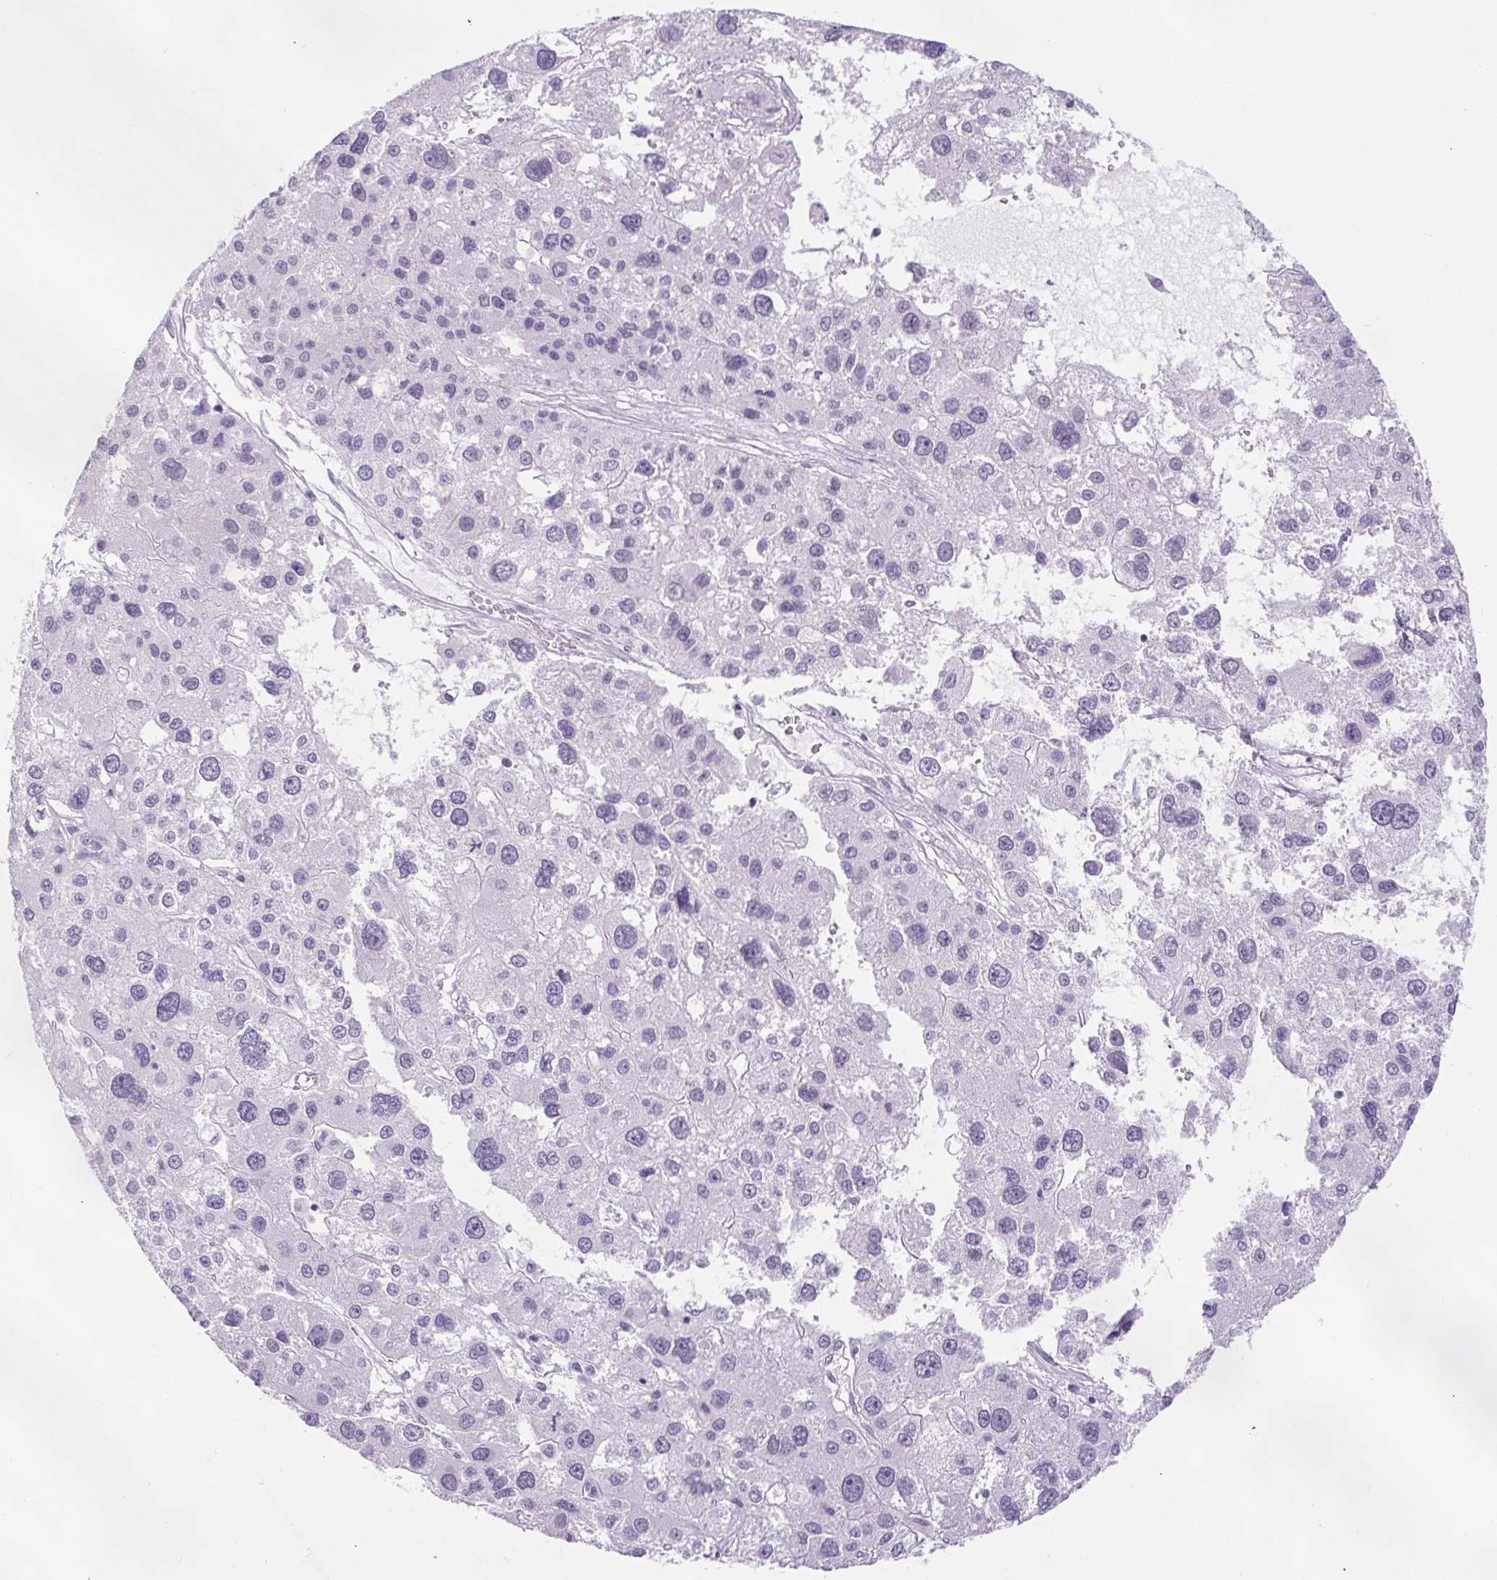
{"staining": {"intensity": "negative", "quantity": "none", "location": "none"}, "tissue": "liver cancer", "cell_type": "Tumor cells", "image_type": "cancer", "snomed": [{"axis": "morphology", "description": "Carcinoma, Hepatocellular, NOS"}, {"axis": "topography", "description": "Liver"}], "caption": "Immunohistochemistry (IHC) of human liver hepatocellular carcinoma exhibits no staining in tumor cells.", "gene": "BCAS1", "patient": {"sex": "male", "age": 73}}